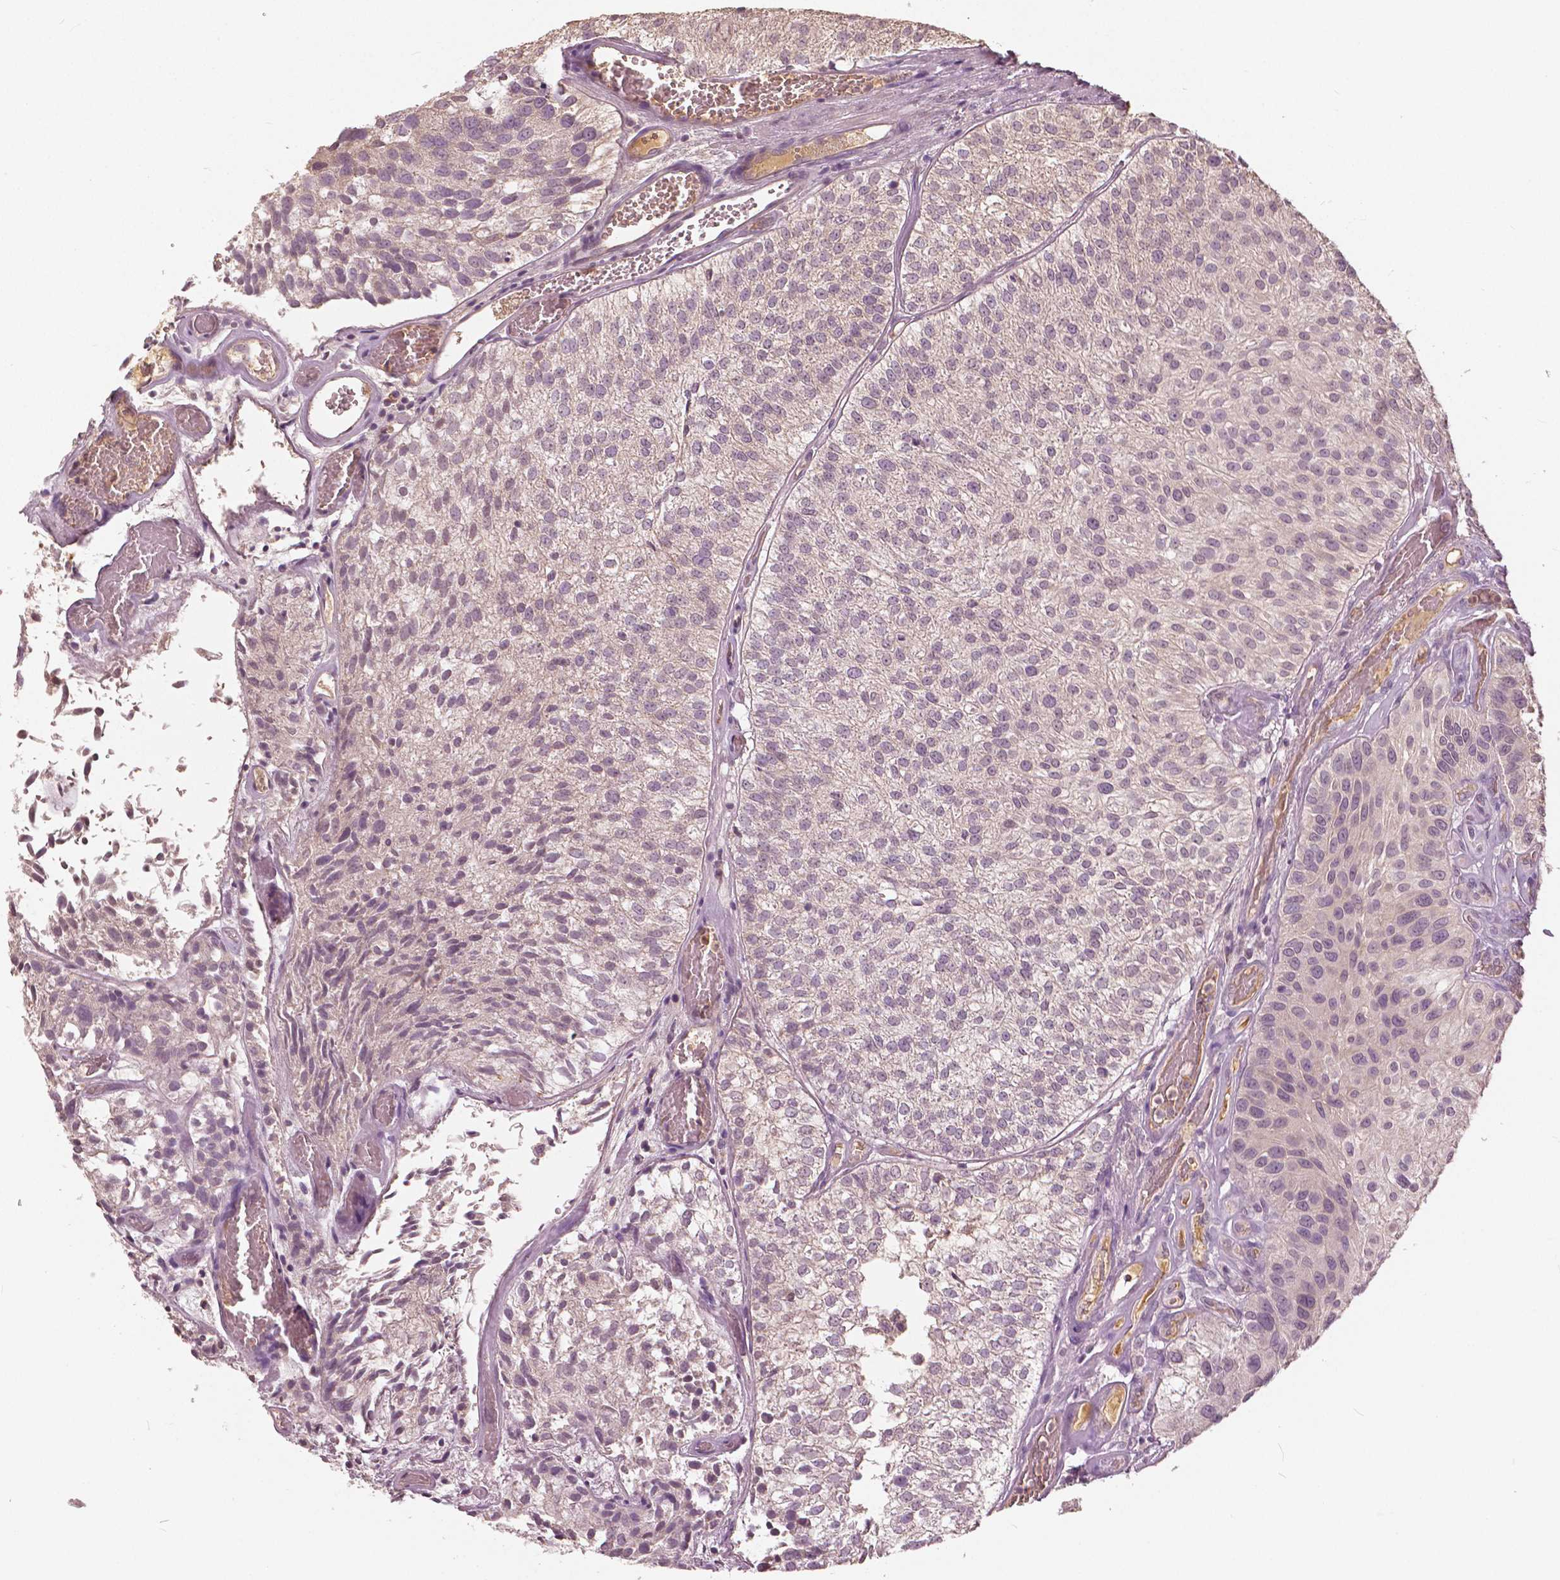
{"staining": {"intensity": "weak", "quantity": "<25%", "location": "nuclear"}, "tissue": "urothelial cancer", "cell_type": "Tumor cells", "image_type": "cancer", "snomed": [{"axis": "morphology", "description": "Urothelial carcinoma, Low grade"}, {"axis": "topography", "description": "Urinary bladder"}], "caption": "This is an immunohistochemistry (IHC) photomicrograph of human low-grade urothelial carcinoma. There is no staining in tumor cells.", "gene": "ANGPTL4", "patient": {"sex": "female", "age": 87}}